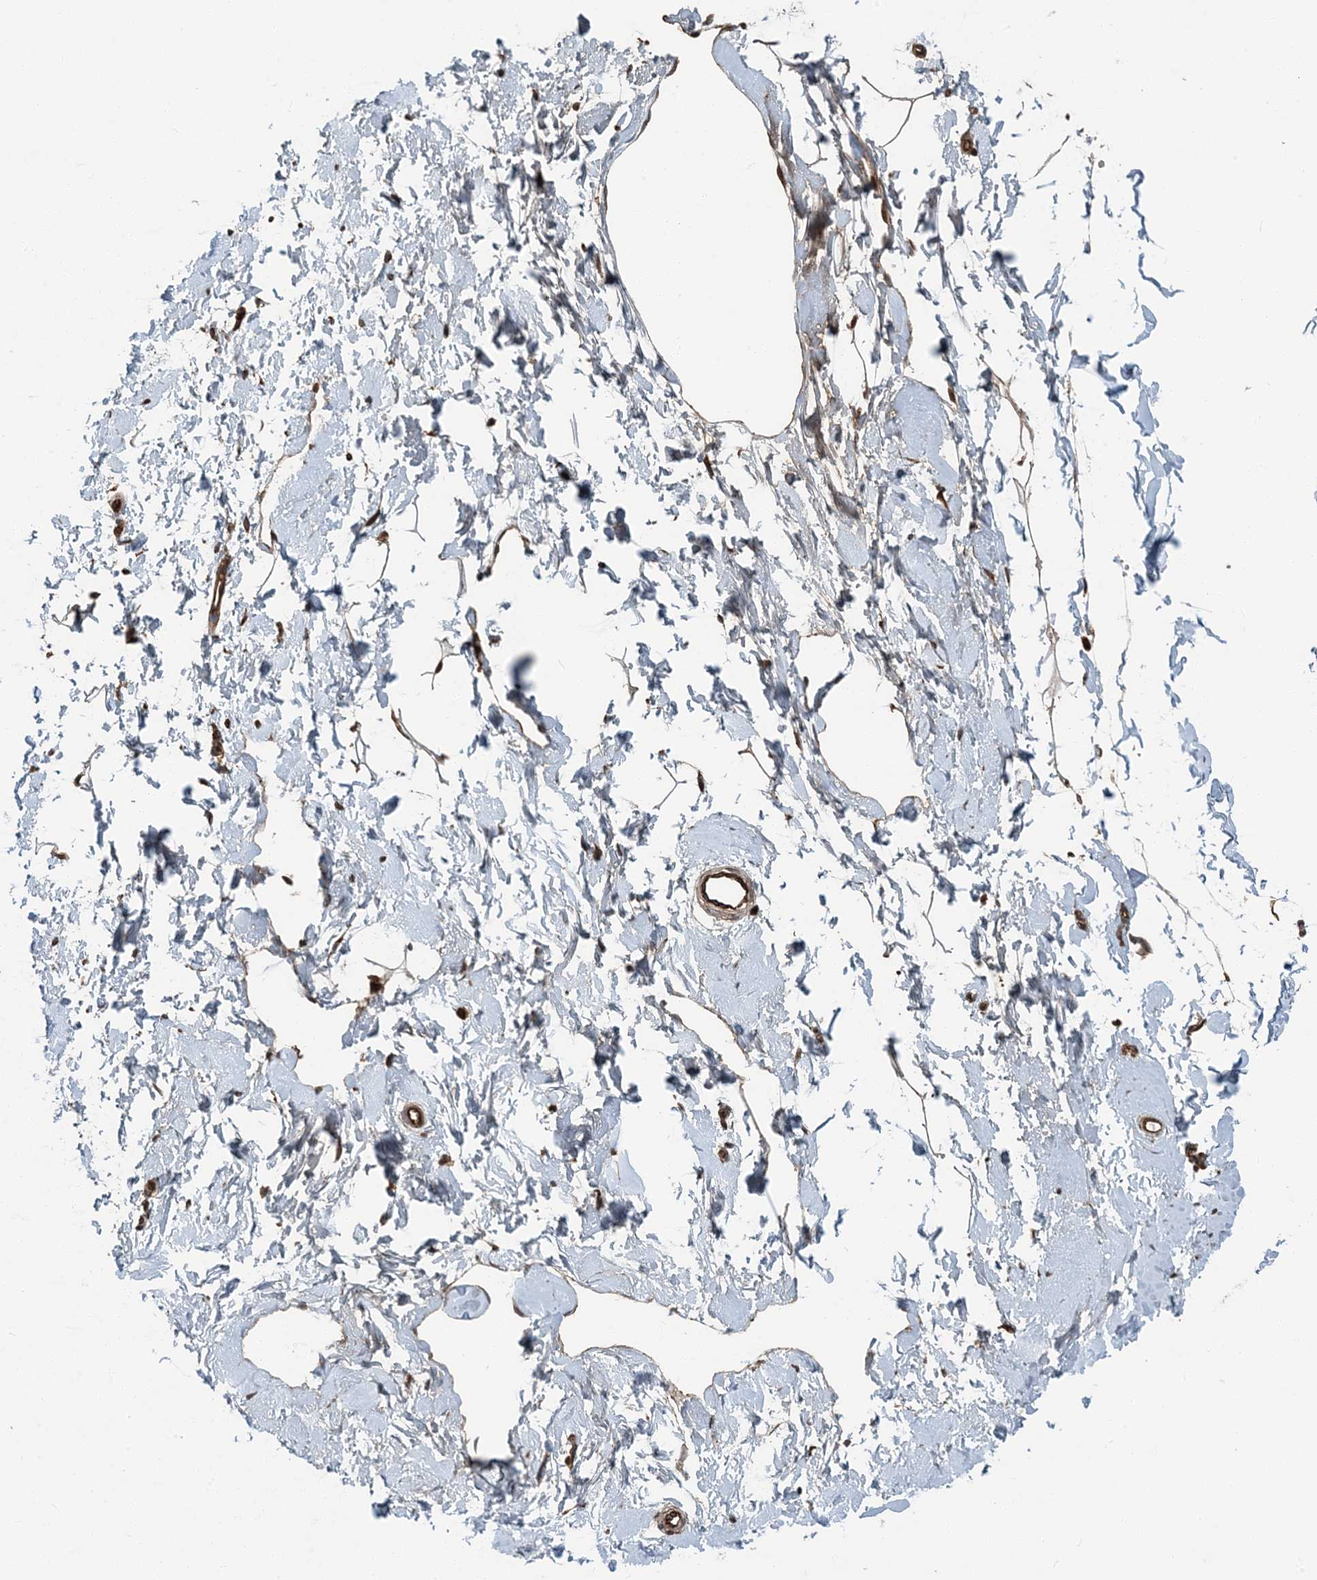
{"staining": {"intensity": "weak", "quantity": ">75%", "location": "cytoplasmic/membranous"}, "tissue": "adipose tissue", "cell_type": "Adipocytes", "image_type": "normal", "snomed": [{"axis": "morphology", "description": "Normal tissue, NOS"}, {"axis": "topography", "description": "Breast"}], "caption": "Immunohistochemical staining of benign human adipose tissue demonstrates >75% levels of weak cytoplasmic/membranous protein staining in about >75% of adipocytes. The staining is performed using DAB brown chromogen to label protein expression. The nuclei are counter-stained blue using hematoxylin.", "gene": "EDEM2", "patient": {"sex": "female", "age": 23}}